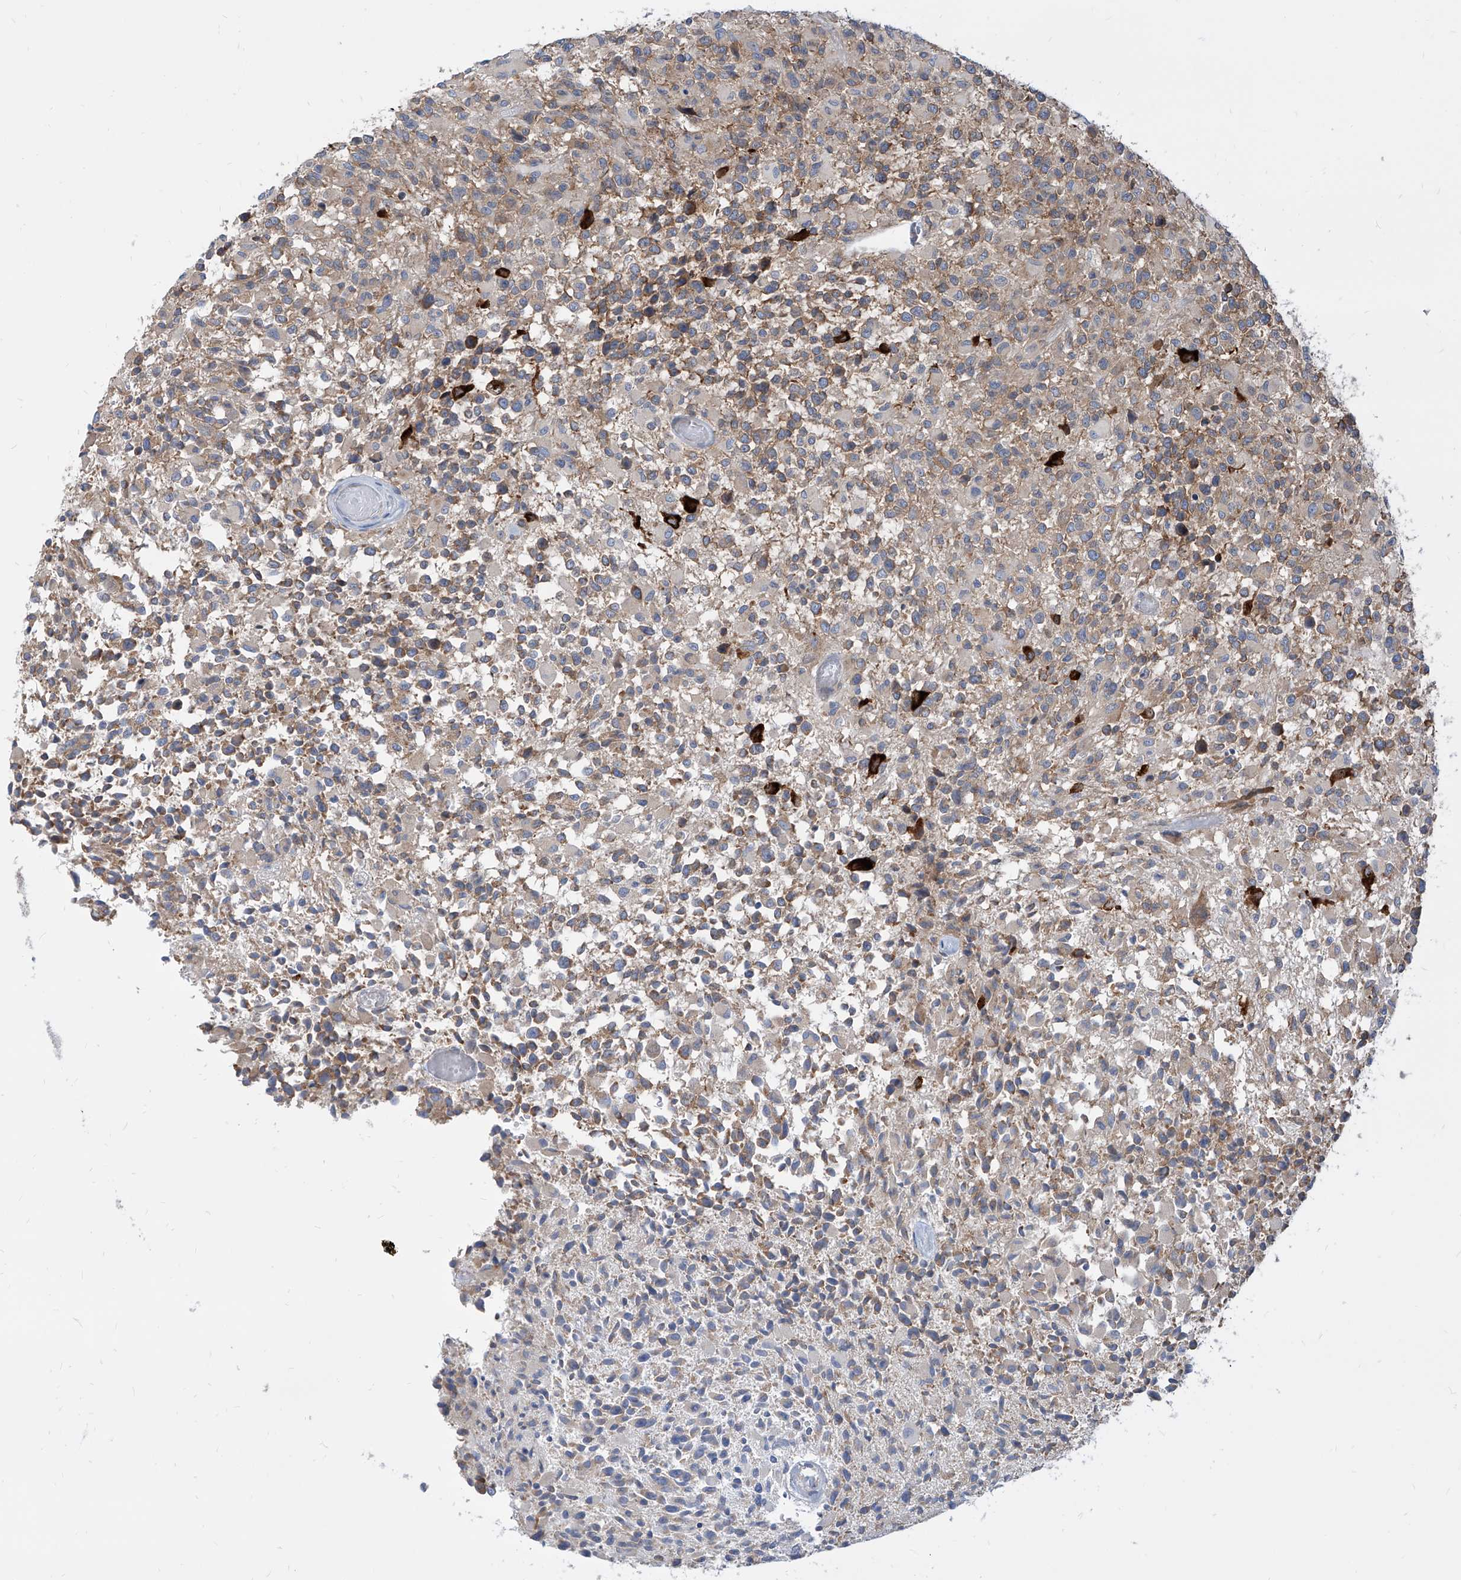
{"staining": {"intensity": "moderate", "quantity": "25%-75%", "location": "cytoplasmic/membranous"}, "tissue": "glioma", "cell_type": "Tumor cells", "image_type": "cancer", "snomed": [{"axis": "morphology", "description": "Glioma, malignant, High grade"}, {"axis": "morphology", "description": "Glioblastoma, NOS"}, {"axis": "topography", "description": "Brain"}], "caption": "High-power microscopy captured an IHC photomicrograph of glioma, revealing moderate cytoplasmic/membranous expression in about 25%-75% of tumor cells.", "gene": "FAM83B", "patient": {"sex": "male", "age": 60}}